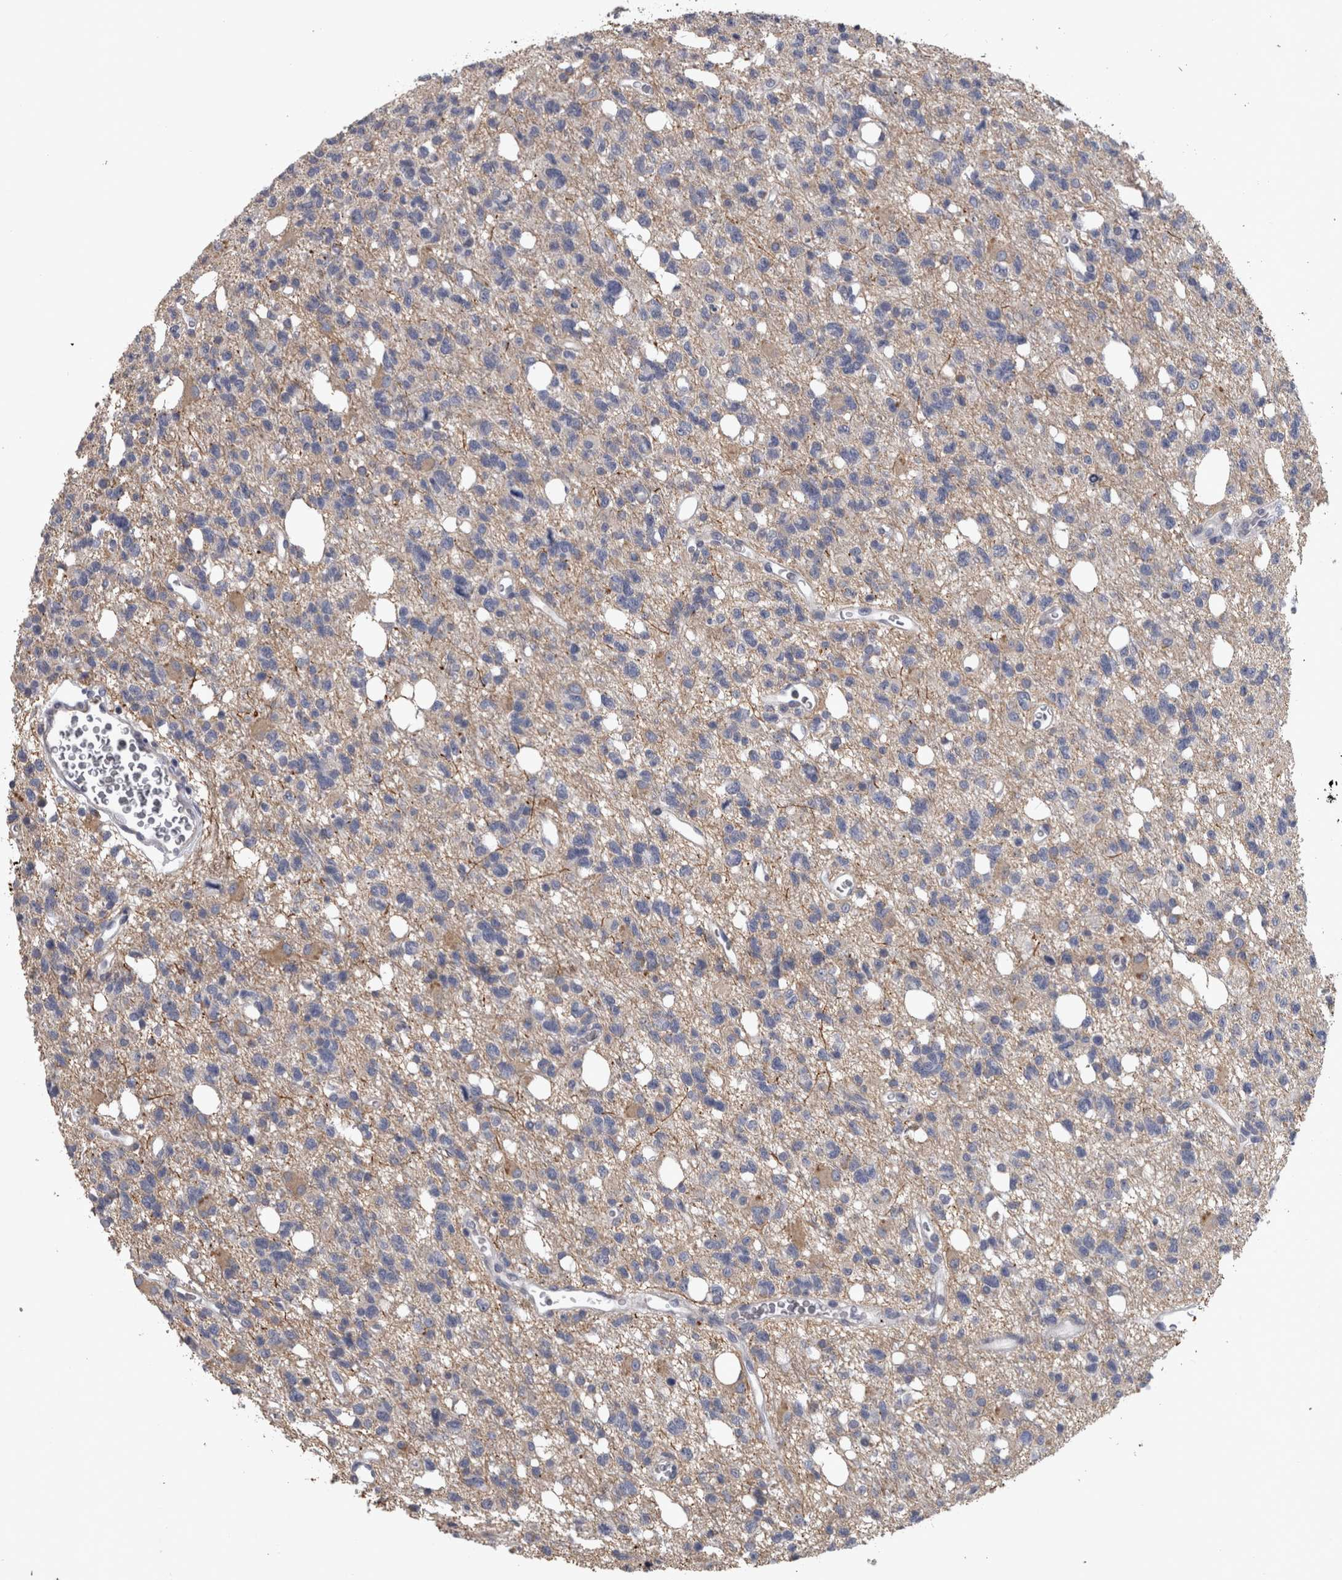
{"staining": {"intensity": "weak", "quantity": "<25%", "location": "cytoplasmic/membranous"}, "tissue": "glioma", "cell_type": "Tumor cells", "image_type": "cancer", "snomed": [{"axis": "morphology", "description": "Glioma, malignant, High grade"}, {"axis": "topography", "description": "Brain"}], "caption": "An image of human high-grade glioma (malignant) is negative for staining in tumor cells. (IHC, brightfield microscopy, high magnification).", "gene": "DBT", "patient": {"sex": "female", "age": 62}}